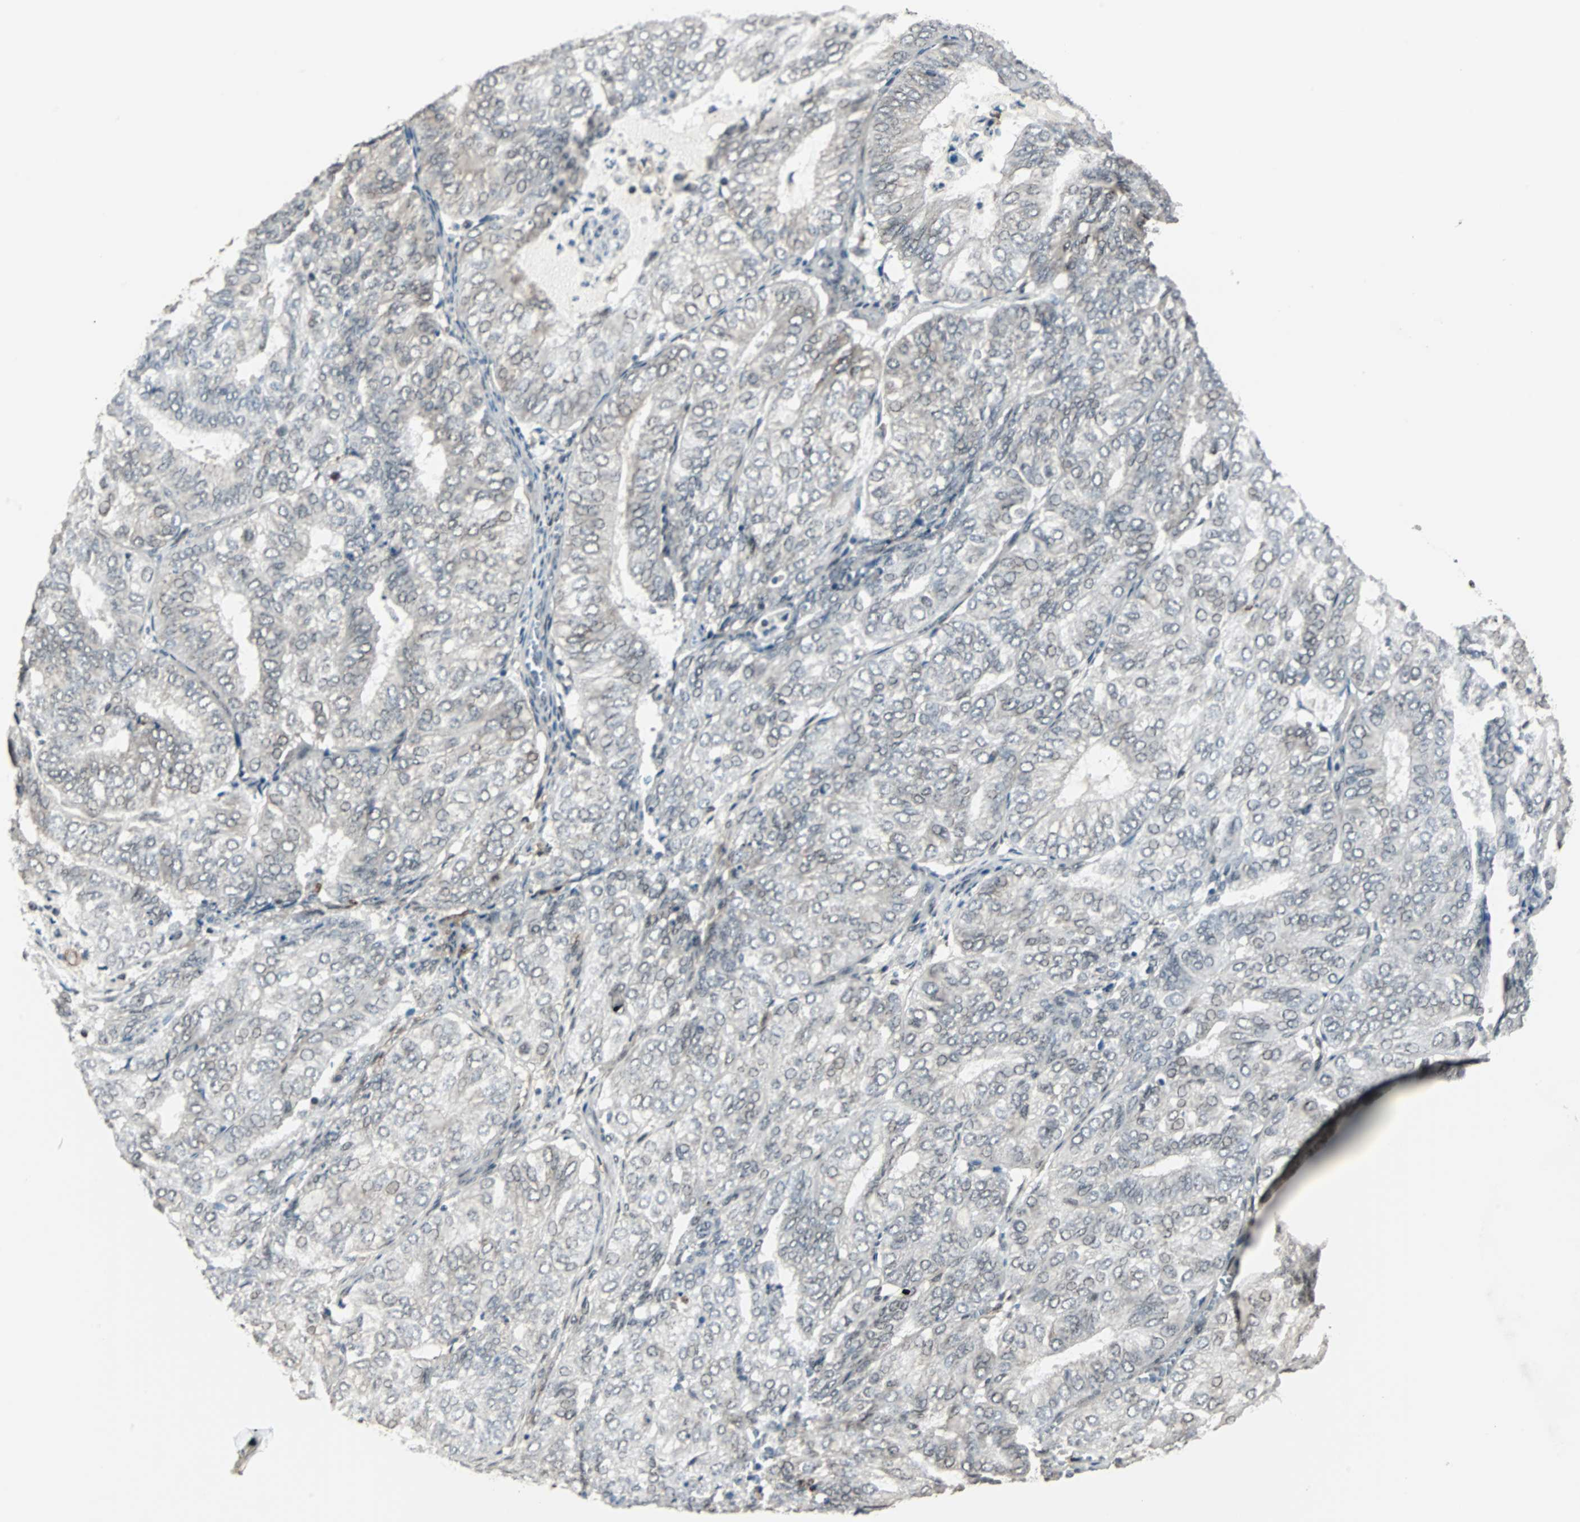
{"staining": {"intensity": "negative", "quantity": "none", "location": "none"}, "tissue": "endometrial cancer", "cell_type": "Tumor cells", "image_type": "cancer", "snomed": [{"axis": "morphology", "description": "Adenocarcinoma, NOS"}, {"axis": "topography", "description": "Uterus"}], "caption": "IHC histopathology image of adenocarcinoma (endometrial) stained for a protein (brown), which shows no positivity in tumor cells. Brightfield microscopy of immunohistochemistry stained with DAB (3,3'-diaminobenzidine) (brown) and hematoxylin (blue), captured at high magnification.", "gene": "MKX", "patient": {"sex": "female", "age": 60}}